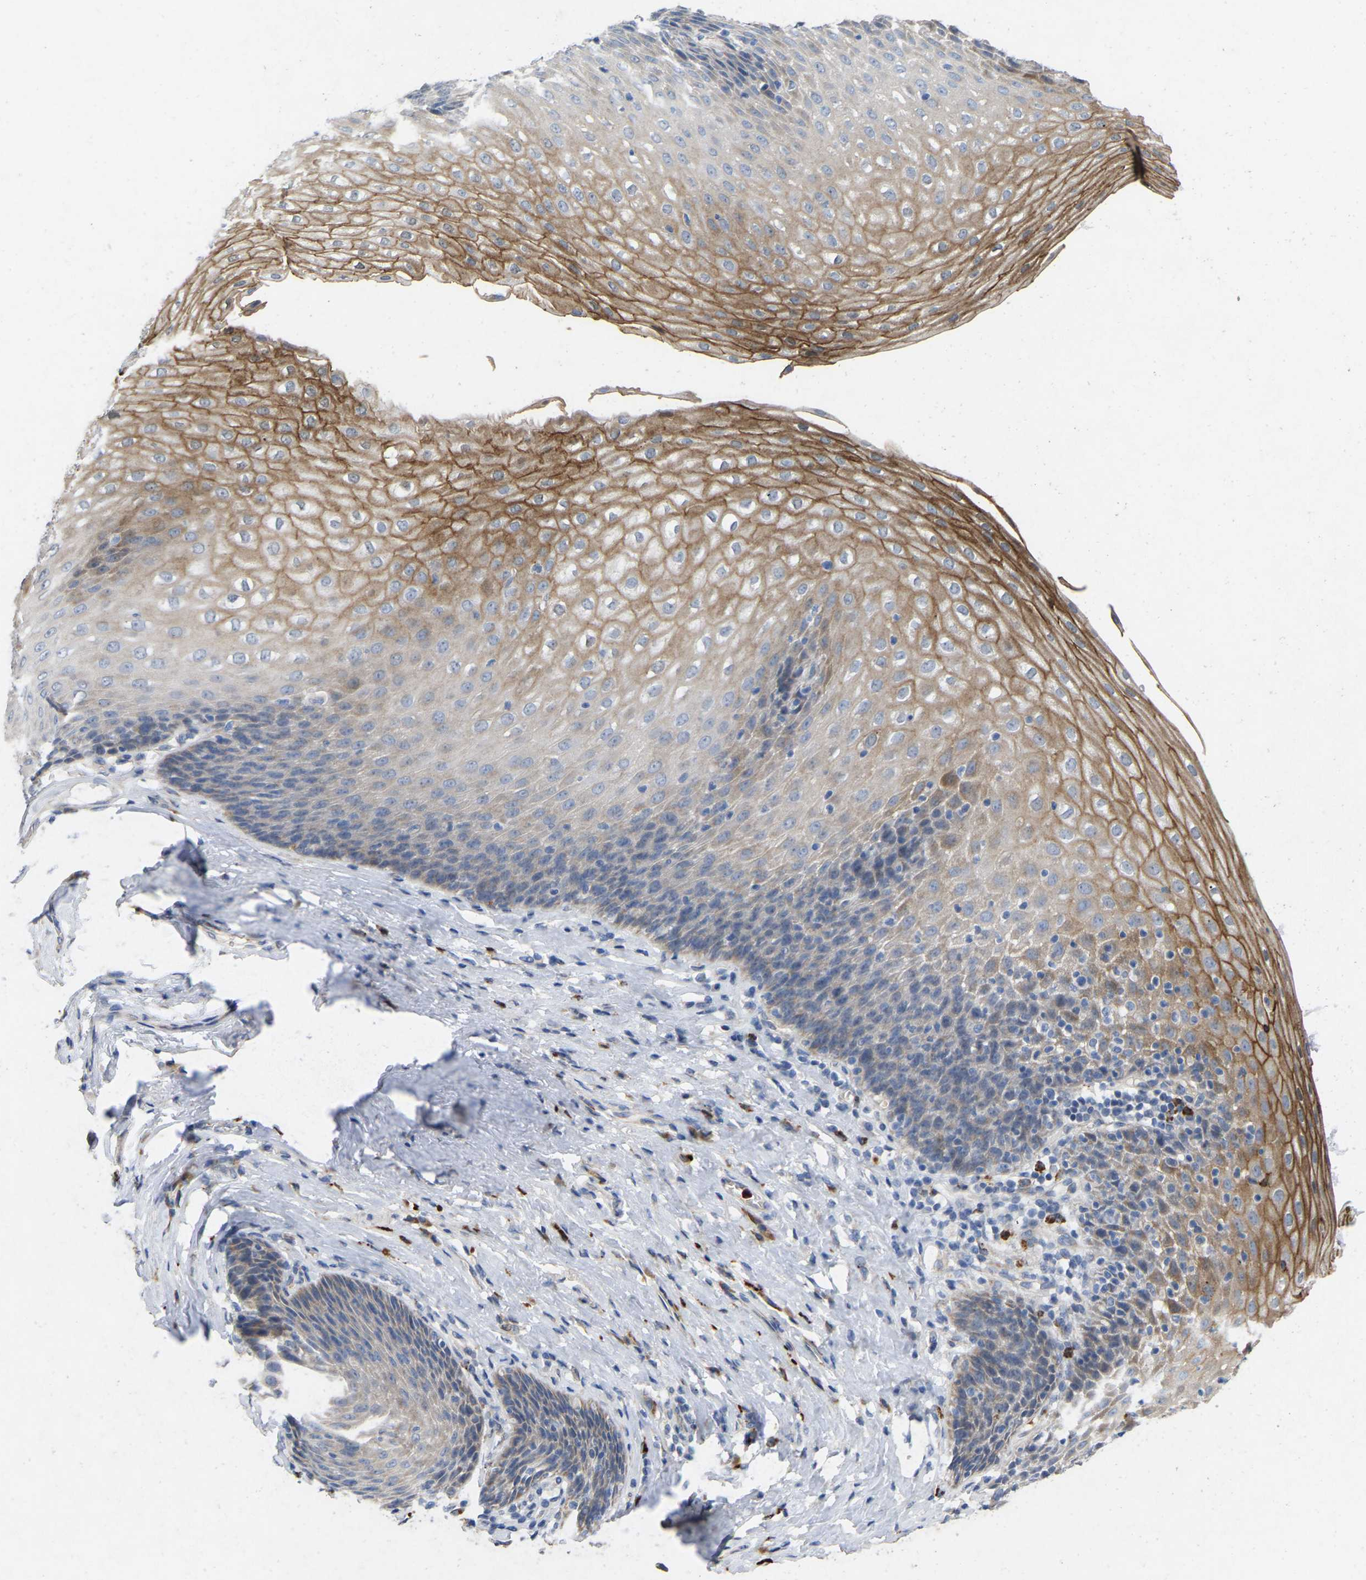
{"staining": {"intensity": "moderate", "quantity": "25%-75%", "location": "cytoplasmic/membranous"}, "tissue": "esophagus", "cell_type": "Squamous epithelial cells", "image_type": "normal", "snomed": [{"axis": "morphology", "description": "Normal tissue, NOS"}, {"axis": "topography", "description": "Esophagus"}], "caption": "Esophagus stained for a protein (brown) exhibits moderate cytoplasmic/membranous positive positivity in approximately 25%-75% of squamous epithelial cells.", "gene": "RHEB", "patient": {"sex": "female", "age": 61}}